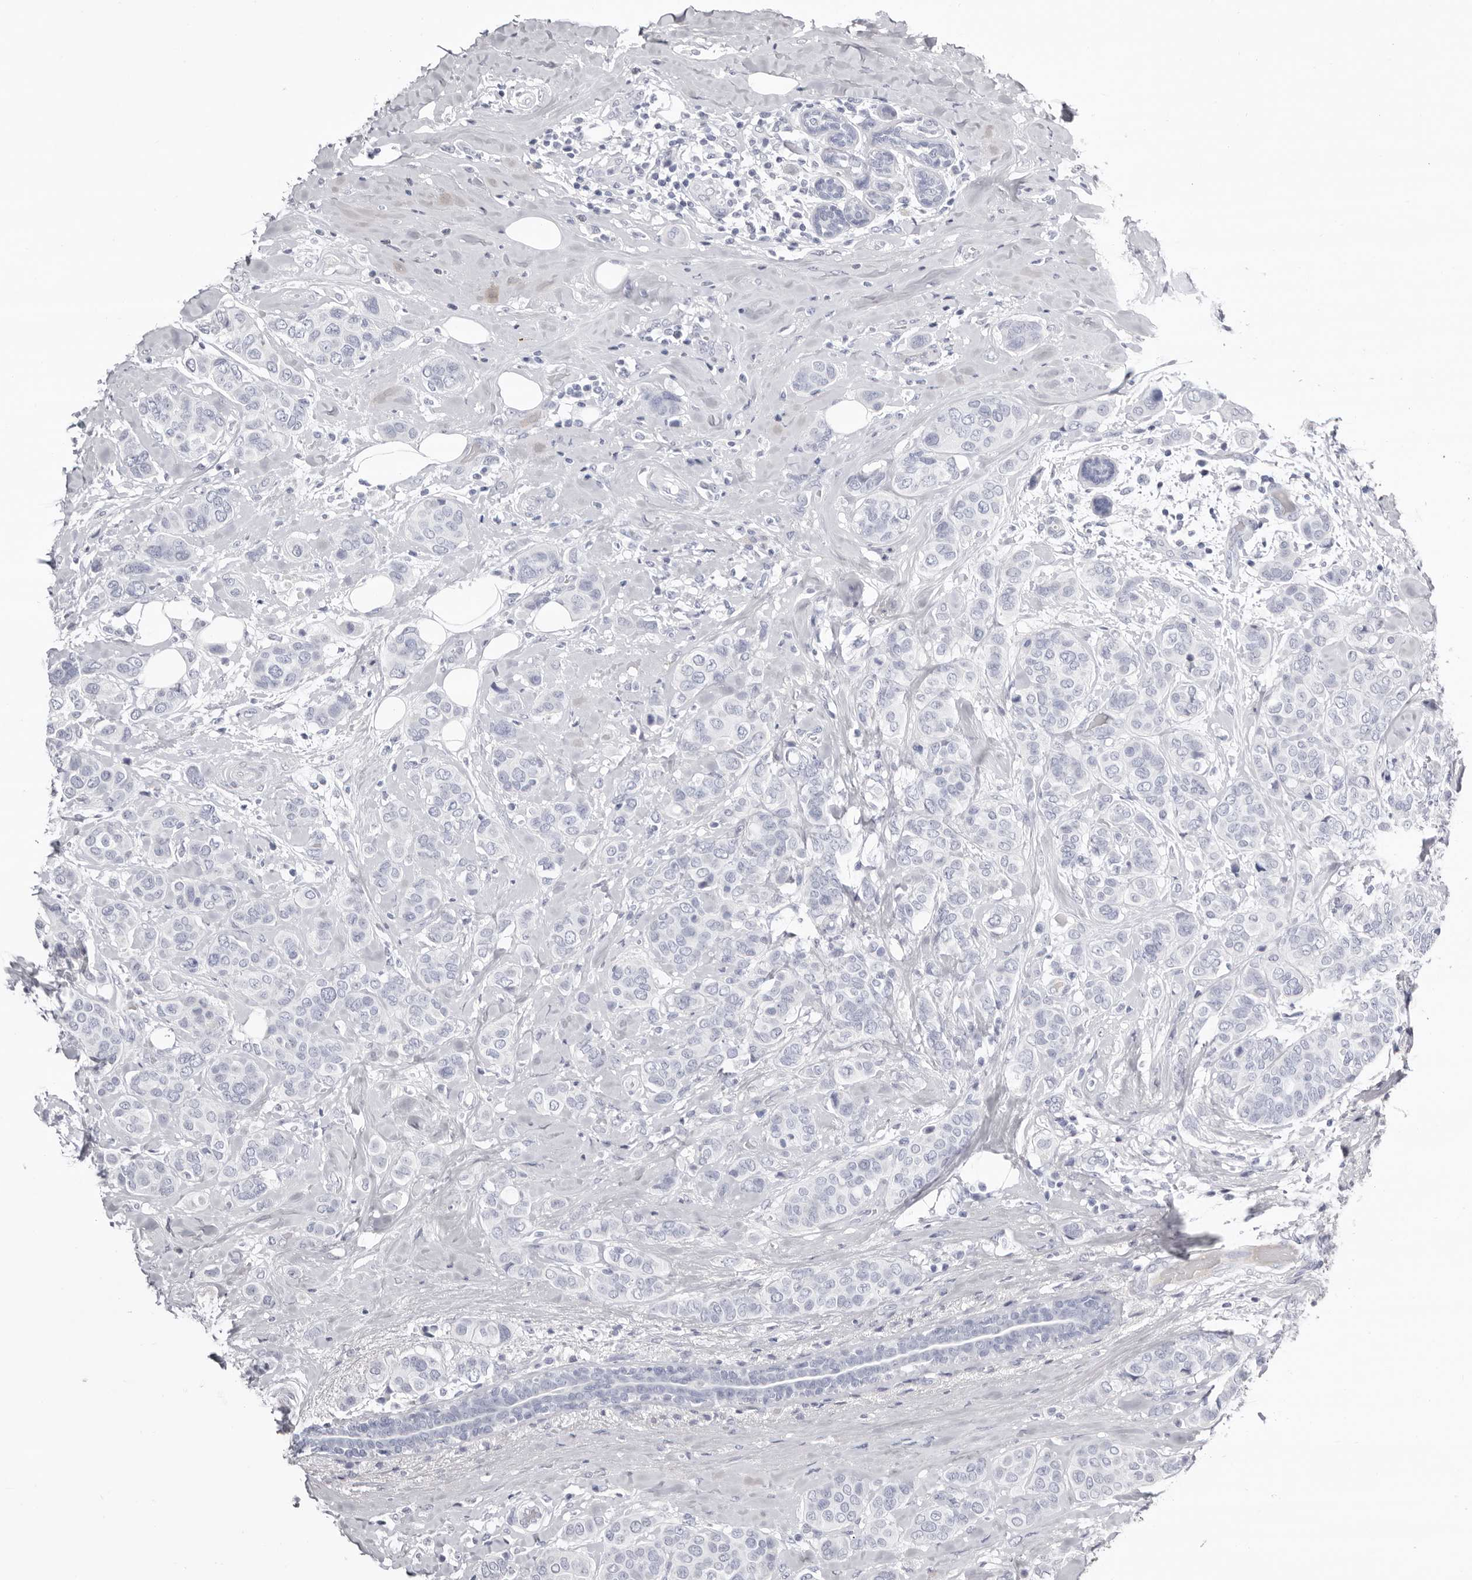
{"staining": {"intensity": "negative", "quantity": "none", "location": "none"}, "tissue": "breast cancer", "cell_type": "Tumor cells", "image_type": "cancer", "snomed": [{"axis": "morphology", "description": "Lobular carcinoma"}, {"axis": "topography", "description": "Breast"}], "caption": "IHC photomicrograph of neoplastic tissue: lobular carcinoma (breast) stained with DAB (3,3'-diaminobenzidine) demonstrates no significant protein staining in tumor cells.", "gene": "LPO", "patient": {"sex": "female", "age": 51}}